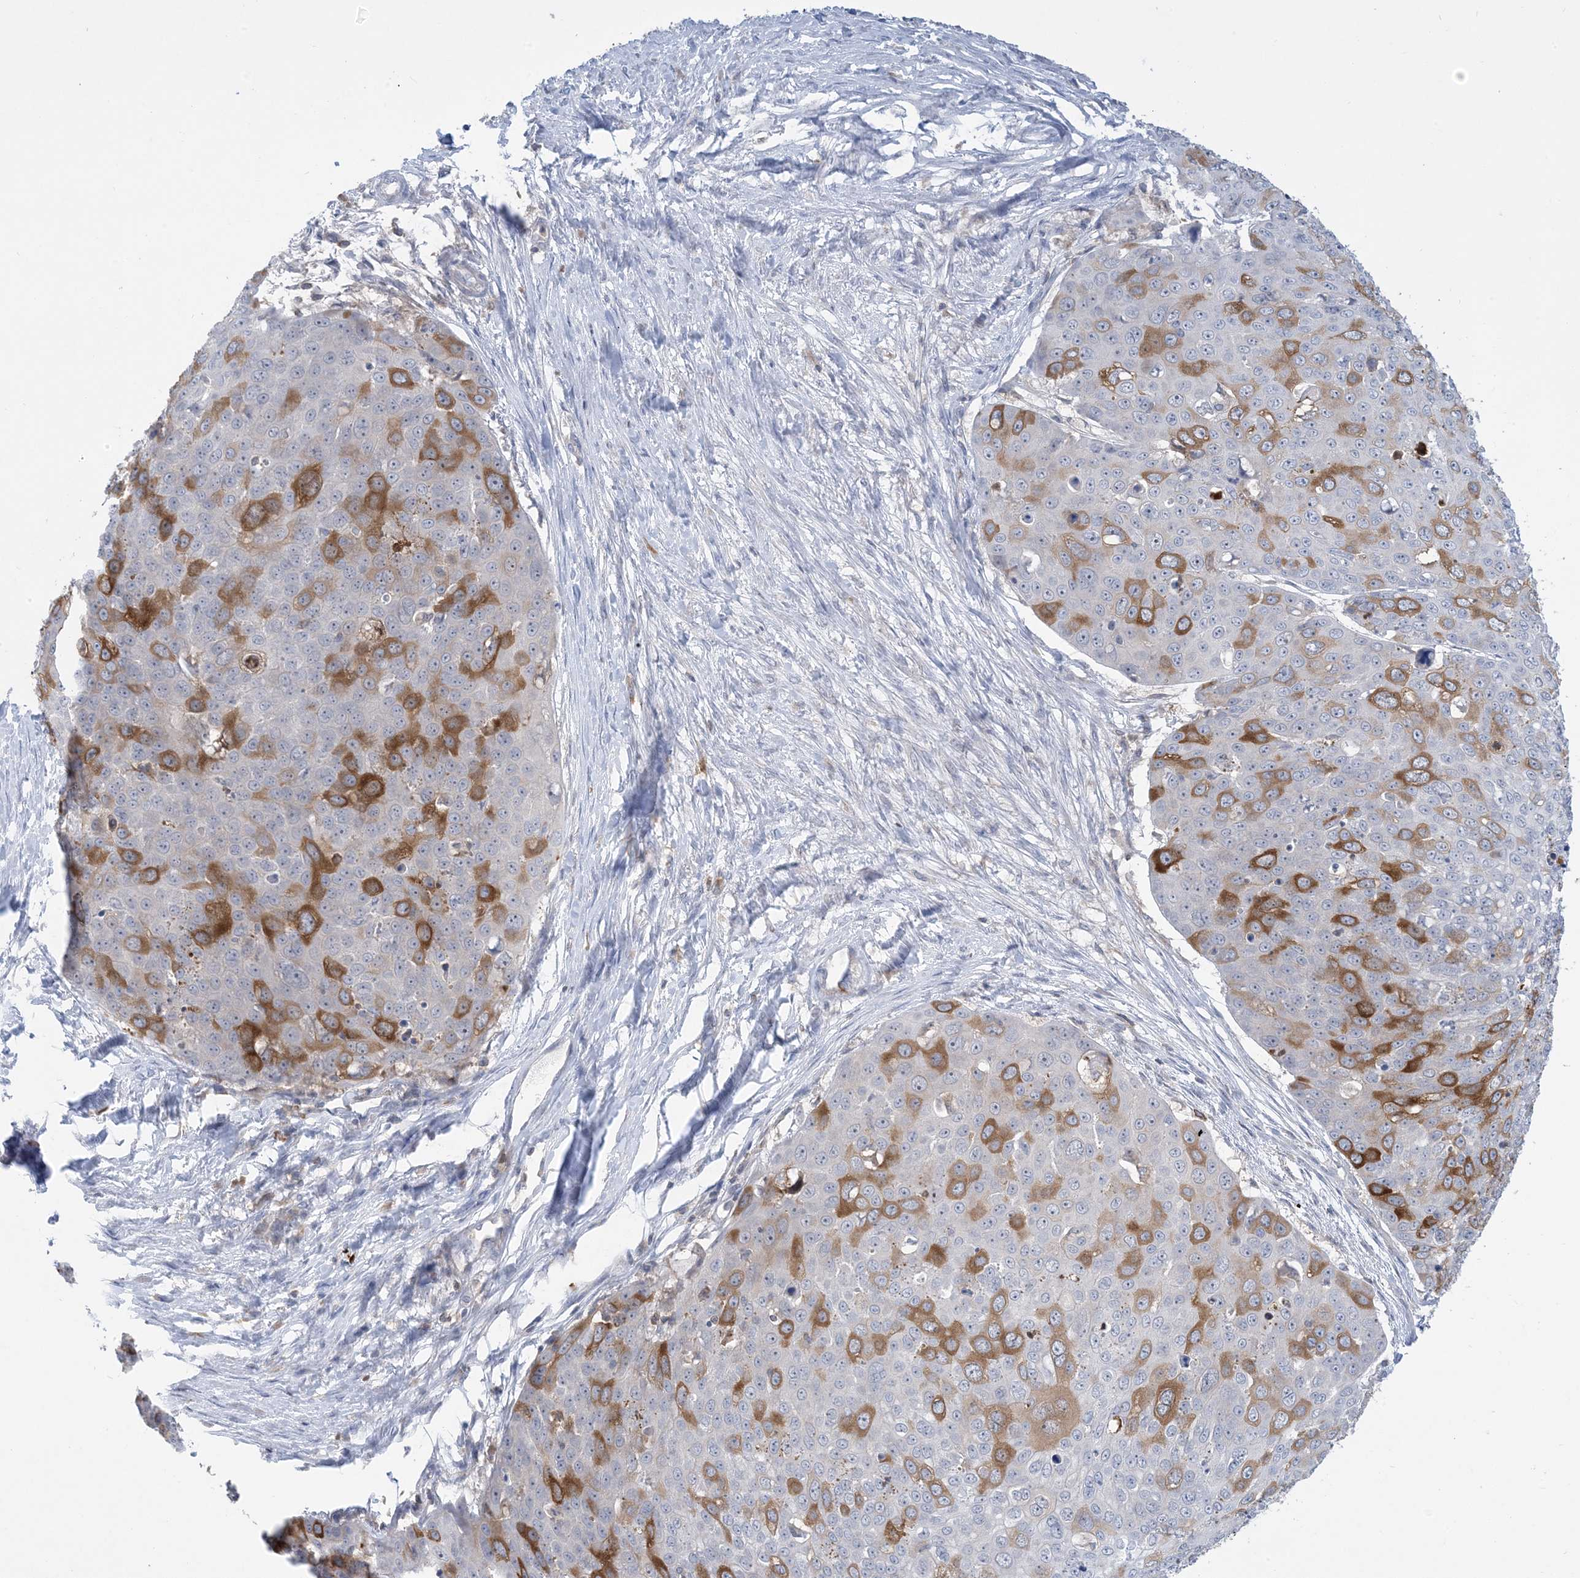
{"staining": {"intensity": "moderate", "quantity": "25%-75%", "location": "cytoplasmic/membranous"}, "tissue": "skin cancer", "cell_type": "Tumor cells", "image_type": "cancer", "snomed": [{"axis": "morphology", "description": "Squamous cell carcinoma, NOS"}, {"axis": "topography", "description": "Skin"}], "caption": "An immunohistochemistry micrograph of tumor tissue is shown. Protein staining in brown labels moderate cytoplasmic/membranous positivity in skin squamous cell carcinoma within tumor cells.", "gene": "AOC1", "patient": {"sex": "male", "age": 71}}